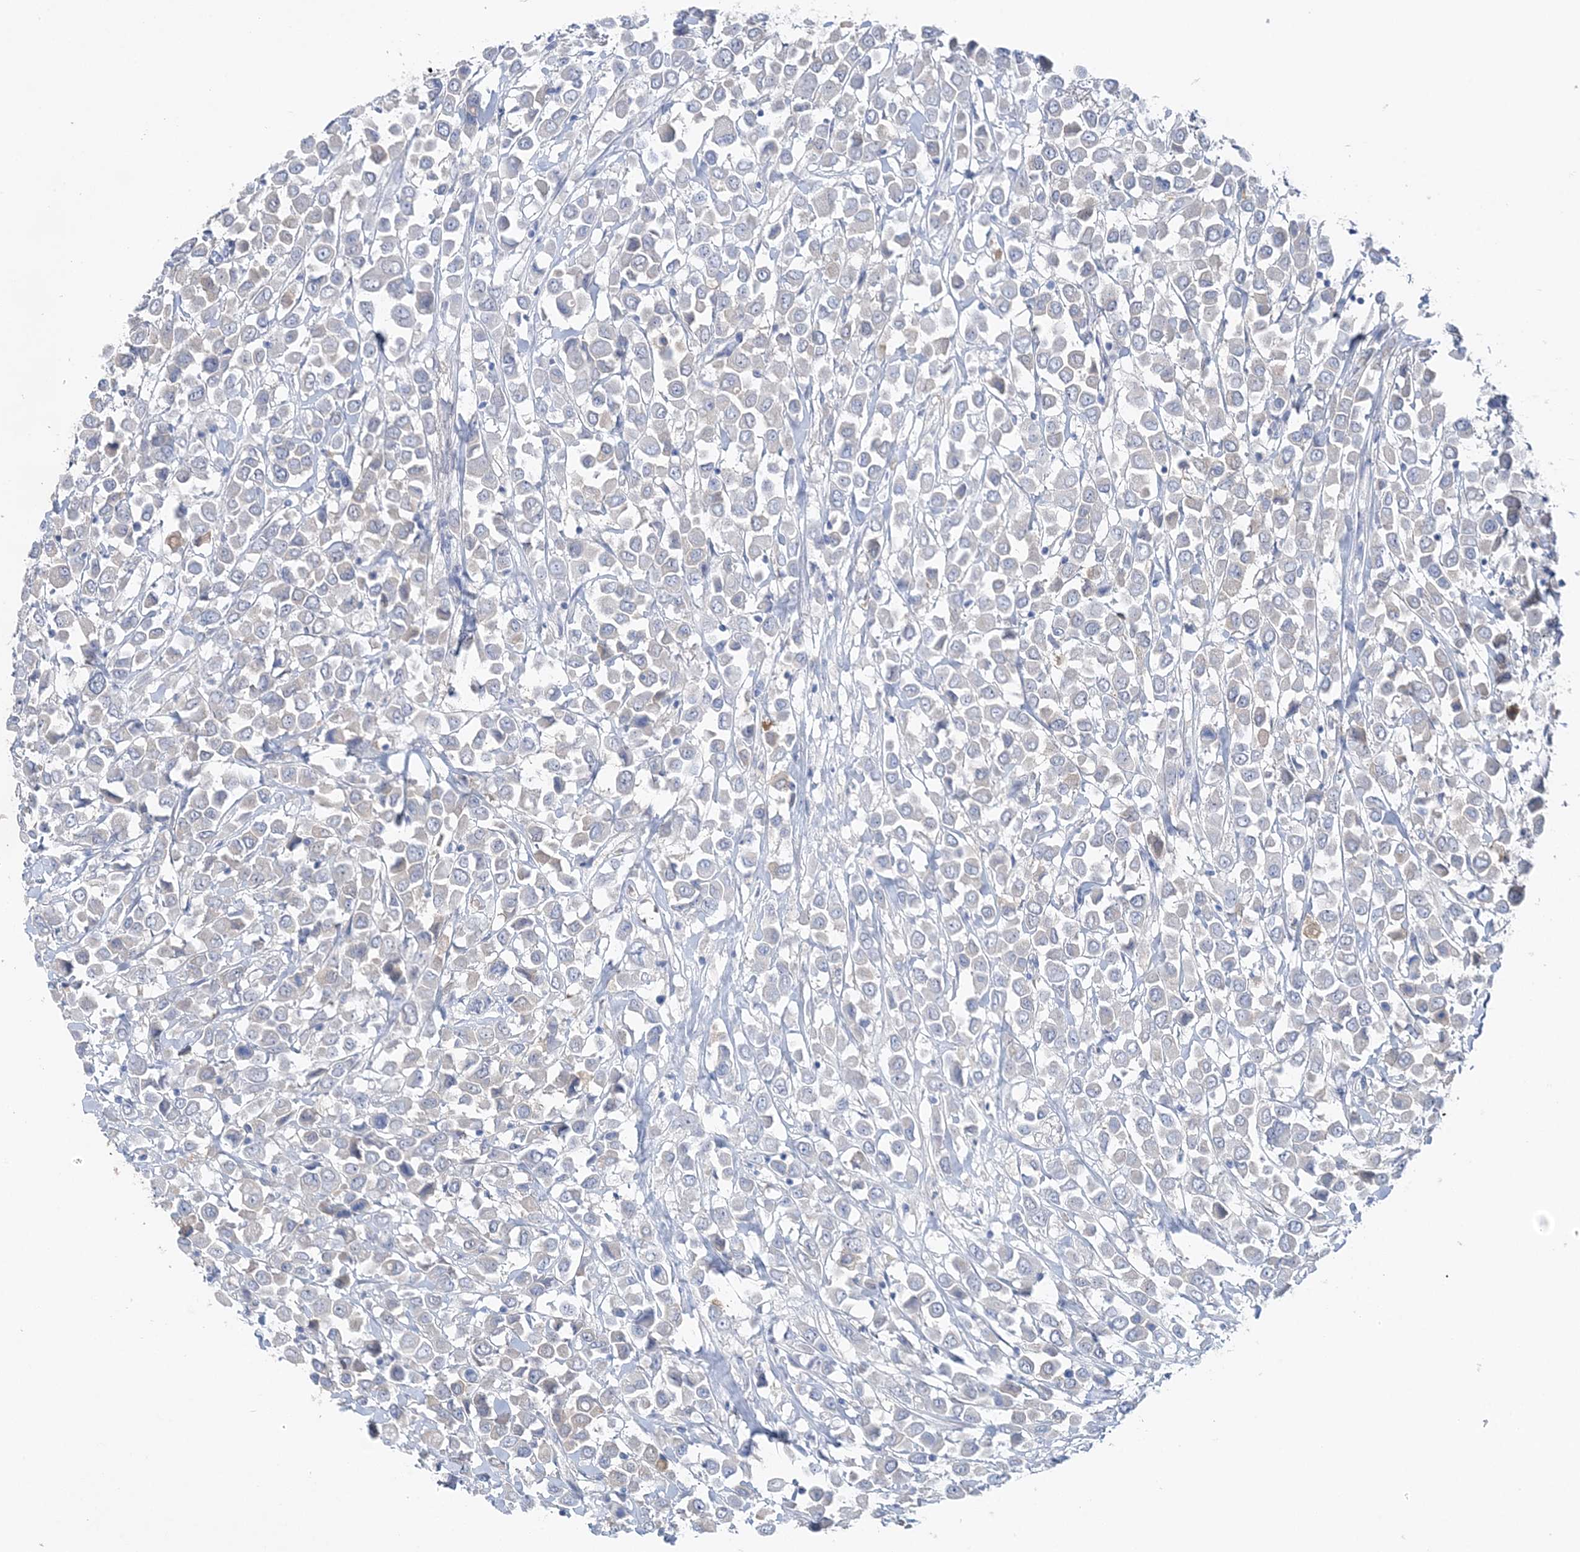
{"staining": {"intensity": "negative", "quantity": "none", "location": "none"}, "tissue": "breast cancer", "cell_type": "Tumor cells", "image_type": "cancer", "snomed": [{"axis": "morphology", "description": "Duct carcinoma"}, {"axis": "topography", "description": "Breast"}], "caption": "Protein analysis of breast cancer (invasive ductal carcinoma) displays no significant positivity in tumor cells.", "gene": "HMGCS1", "patient": {"sex": "female", "age": 61}}